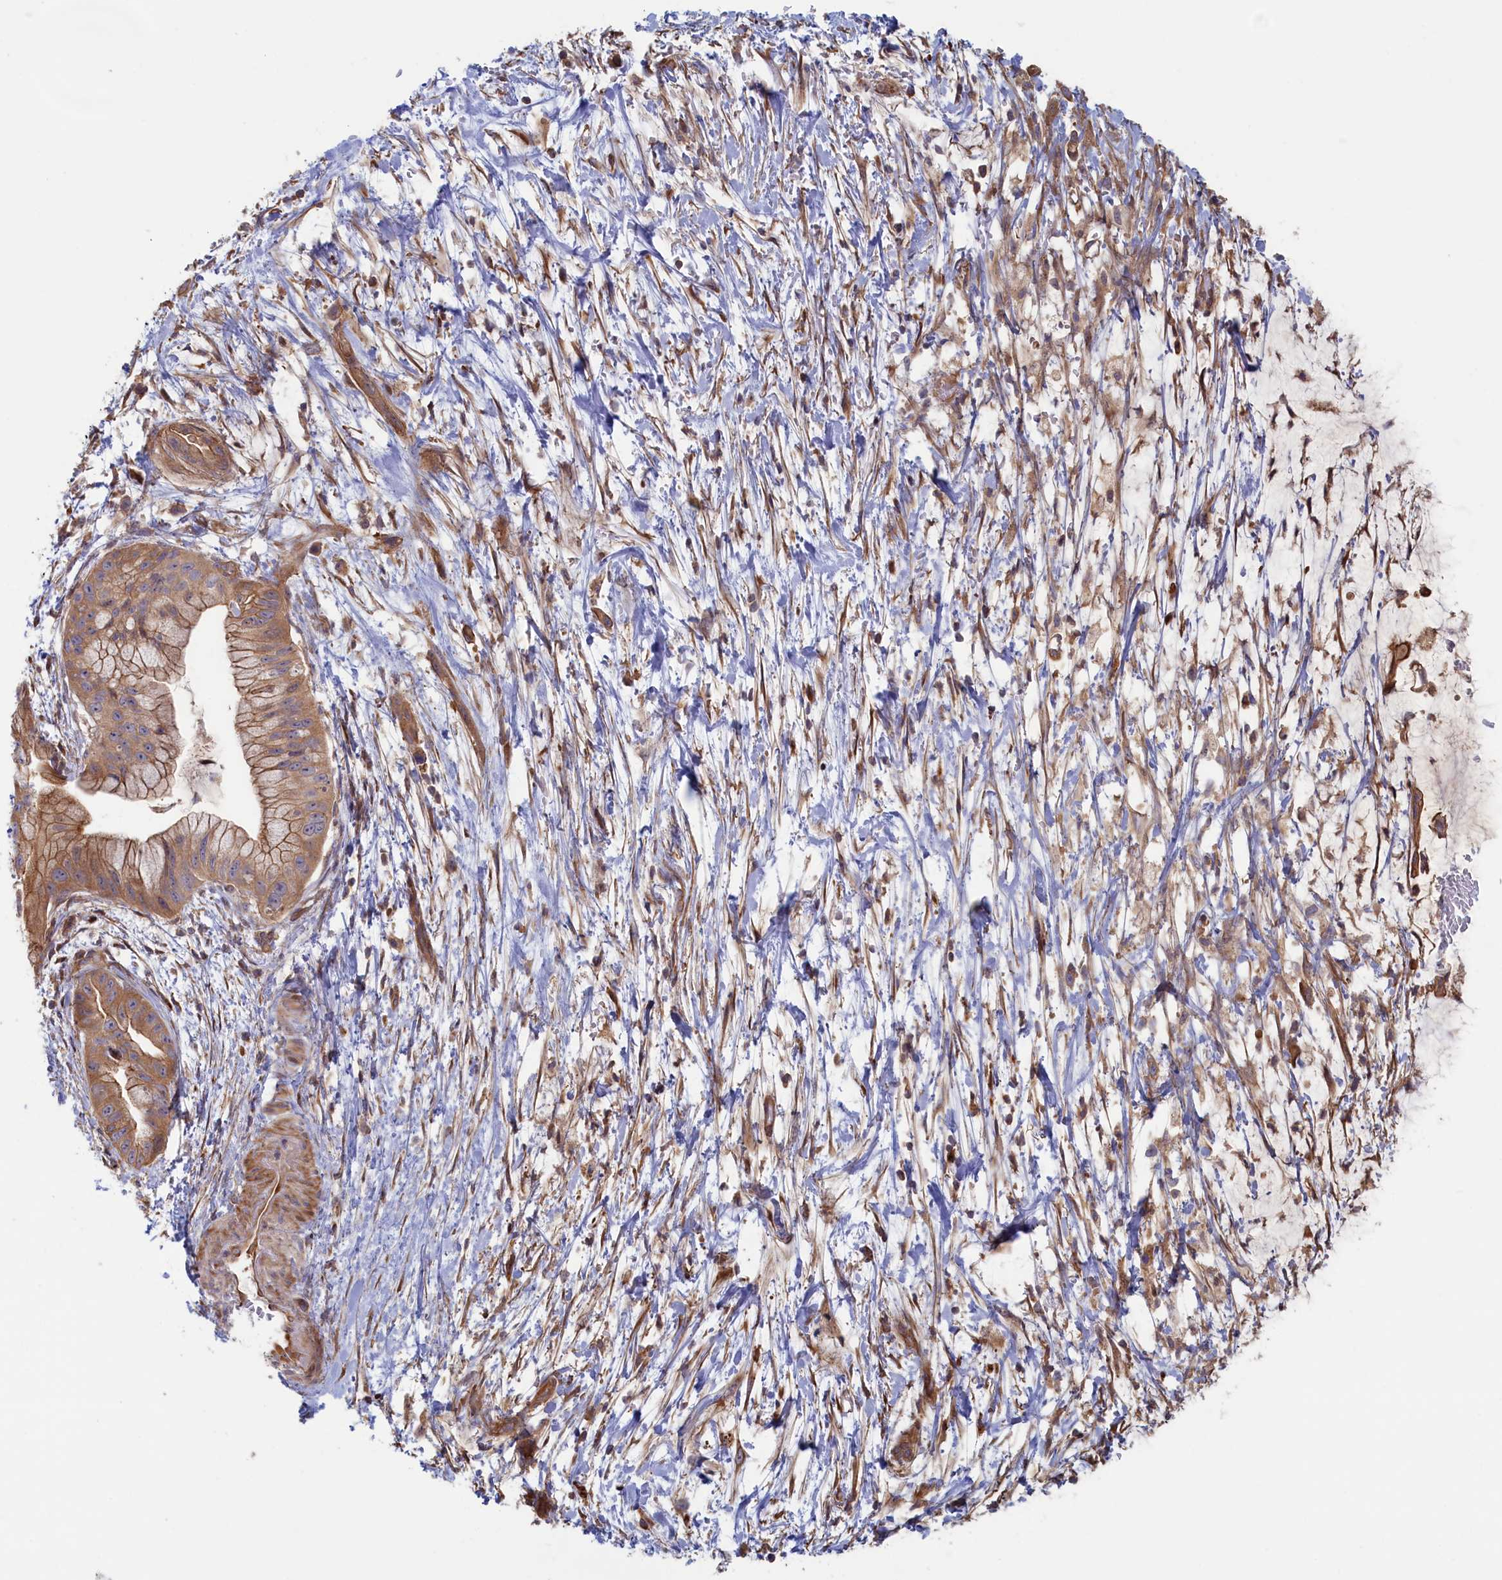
{"staining": {"intensity": "moderate", "quantity": ">75%", "location": "cytoplasmic/membranous"}, "tissue": "pancreatic cancer", "cell_type": "Tumor cells", "image_type": "cancer", "snomed": [{"axis": "morphology", "description": "Adenocarcinoma, NOS"}, {"axis": "topography", "description": "Pancreas"}], "caption": "Human pancreatic adenocarcinoma stained with a brown dye exhibits moderate cytoplasmic/membranous positive staining in about >75% of tumor cells.", "gene": "RILPL1", "patient": {"sex": "male", "age": 48}}